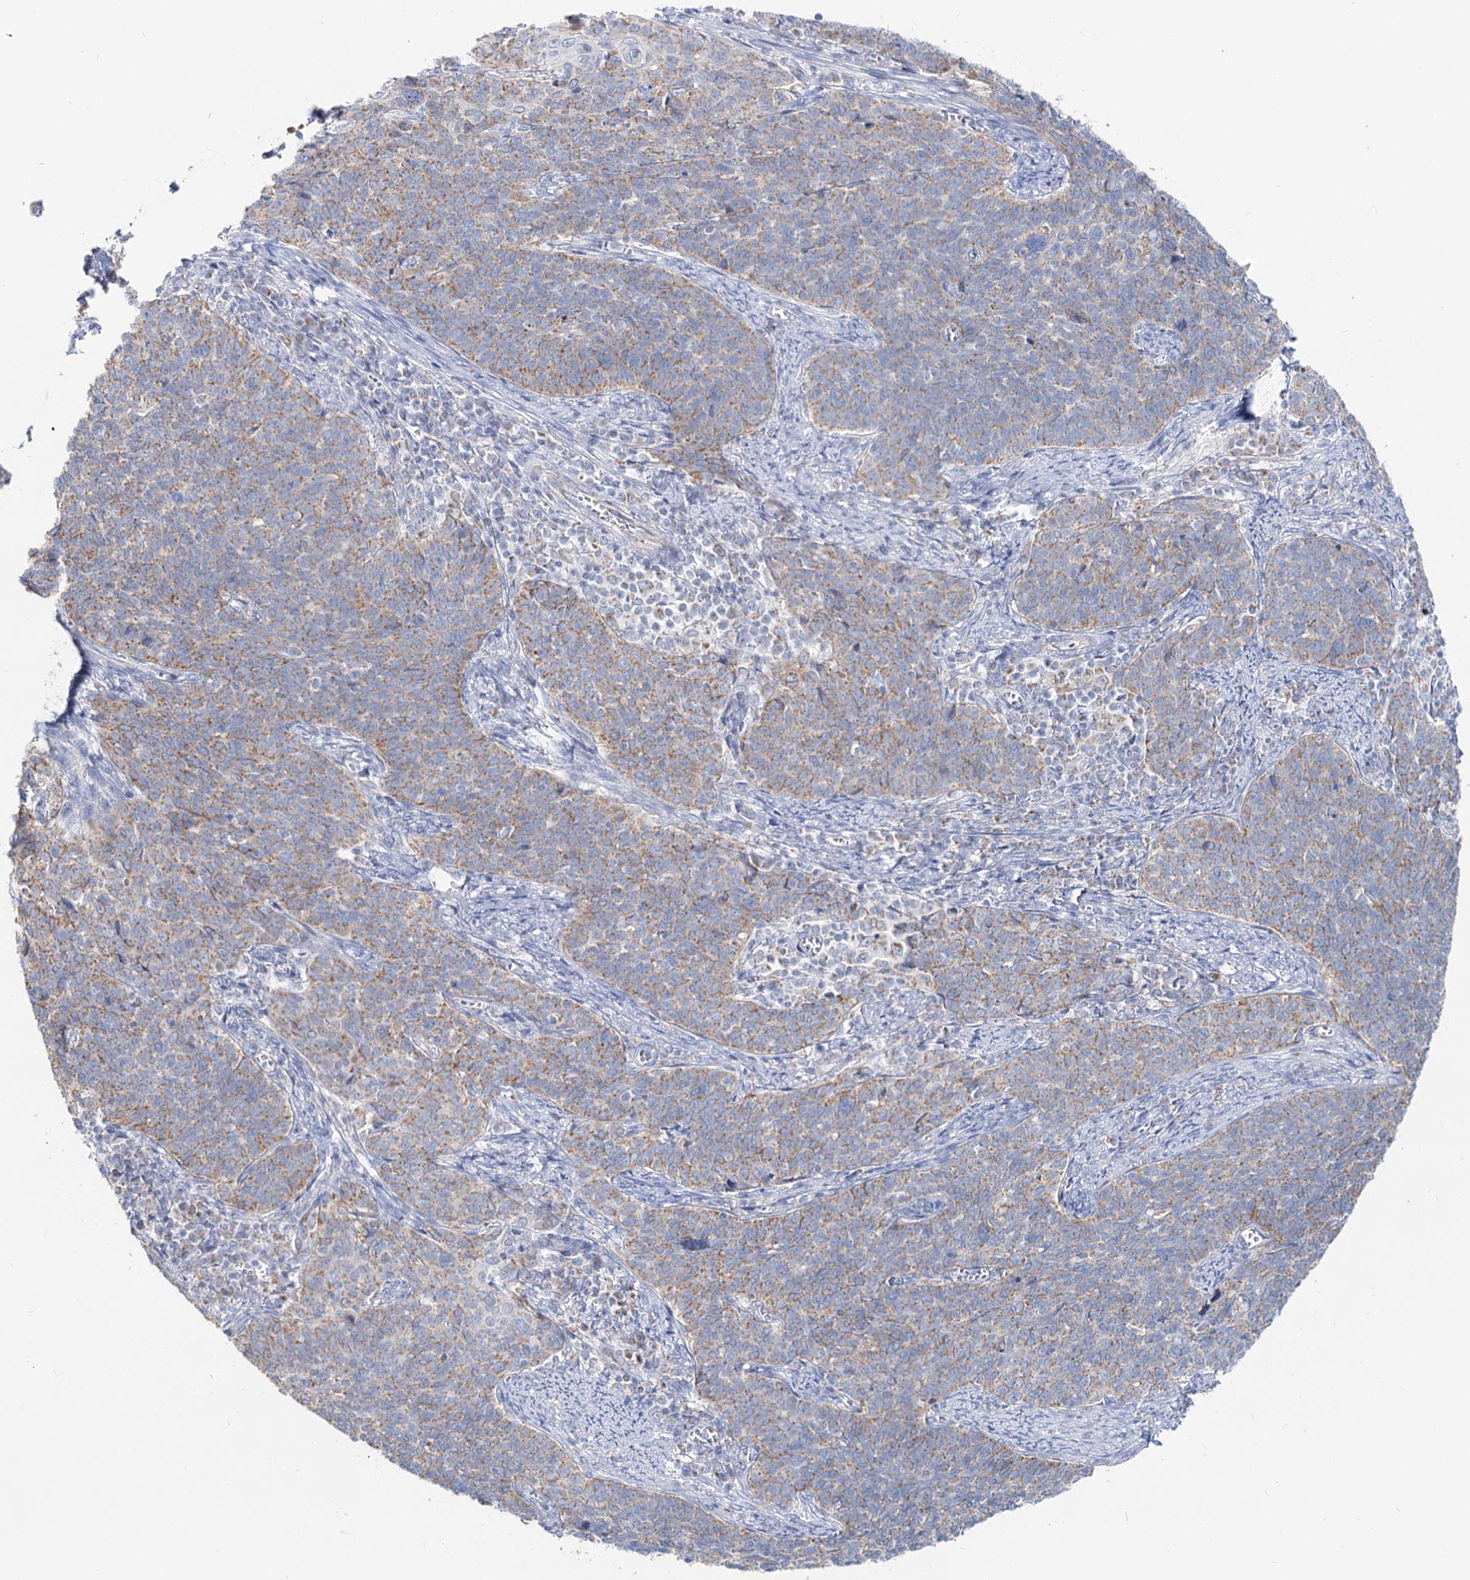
{"staining": {"intensity": "weak", "quantity": ">75%", "location": "cytoplasmic/membranous"}, "tissue": "cervical cancer", "cell_type": "Tumor cells", "image_type": "cancer", "snomed": [{"axis": "morphology", "description": "Squamous cell carcinoma, NOS"}, {"axis": "topography", "description": "Cervix"}], "caption": "Tumor cells show weak cytoplasmic/membranous staining in approximately >75% of cells in squamous cell carcinoma (cervical).", "gene": "MCCC2", "patient": {"sex": "female", "age": 39}}